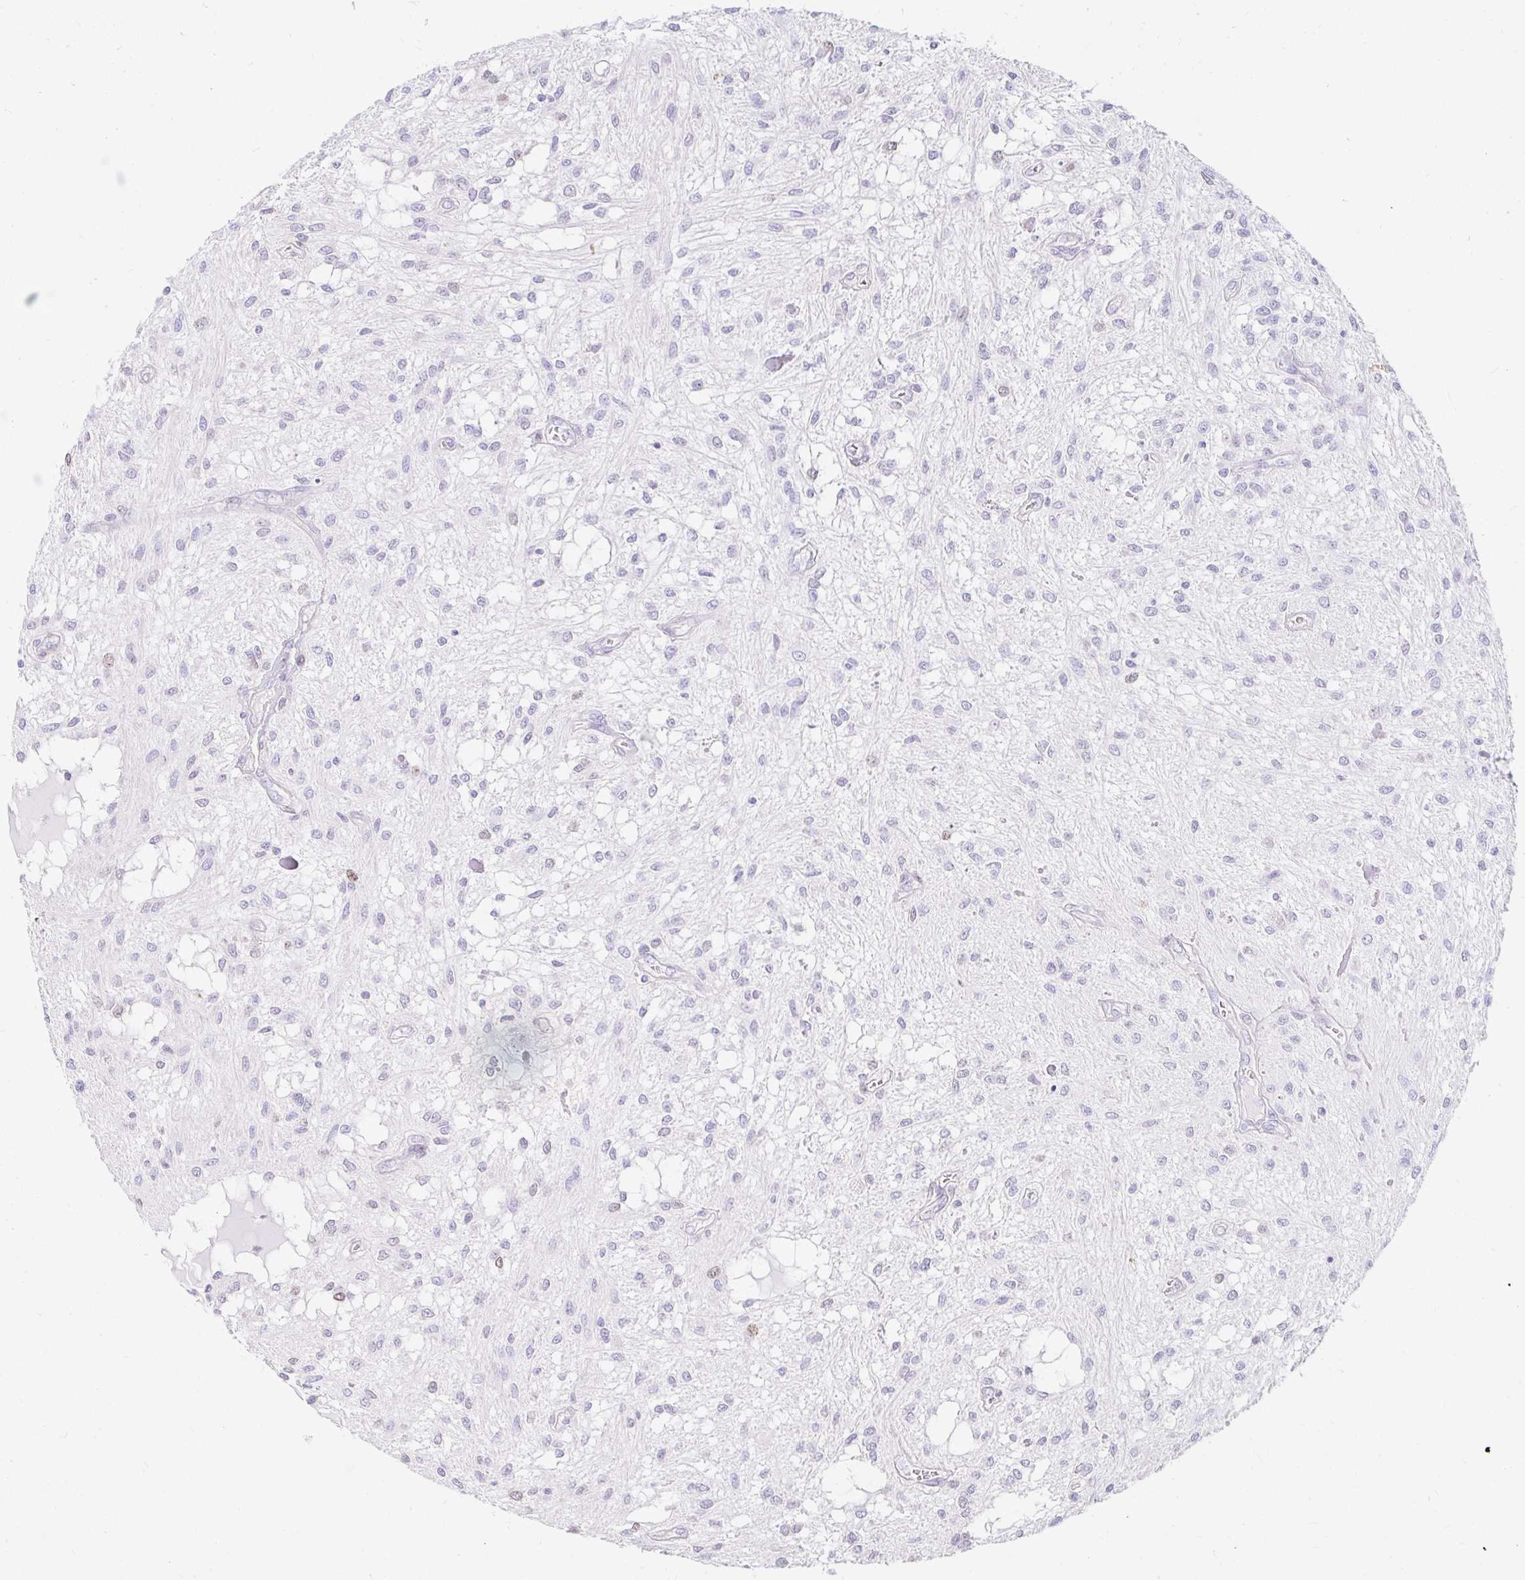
{"staining": {"intensity": "negative", "quantity": "none", "location": "none"}, "tissue": "glioma", "cell_type": "Tumor cells", "image_type": "cancer", "snomed": [{"axis": "morphology", "description": "Glioma, malignant, Low grade"}, {"axis": "topography", "description": "Cerebellum"}], "caption": "IHC photomicrograph of human malignant glioma (low-grade) stained for a protein (brown), which shows no expression in tumor cells.", "gene": "CAPSL", "patient": {"sex": "female", "age": 14}}